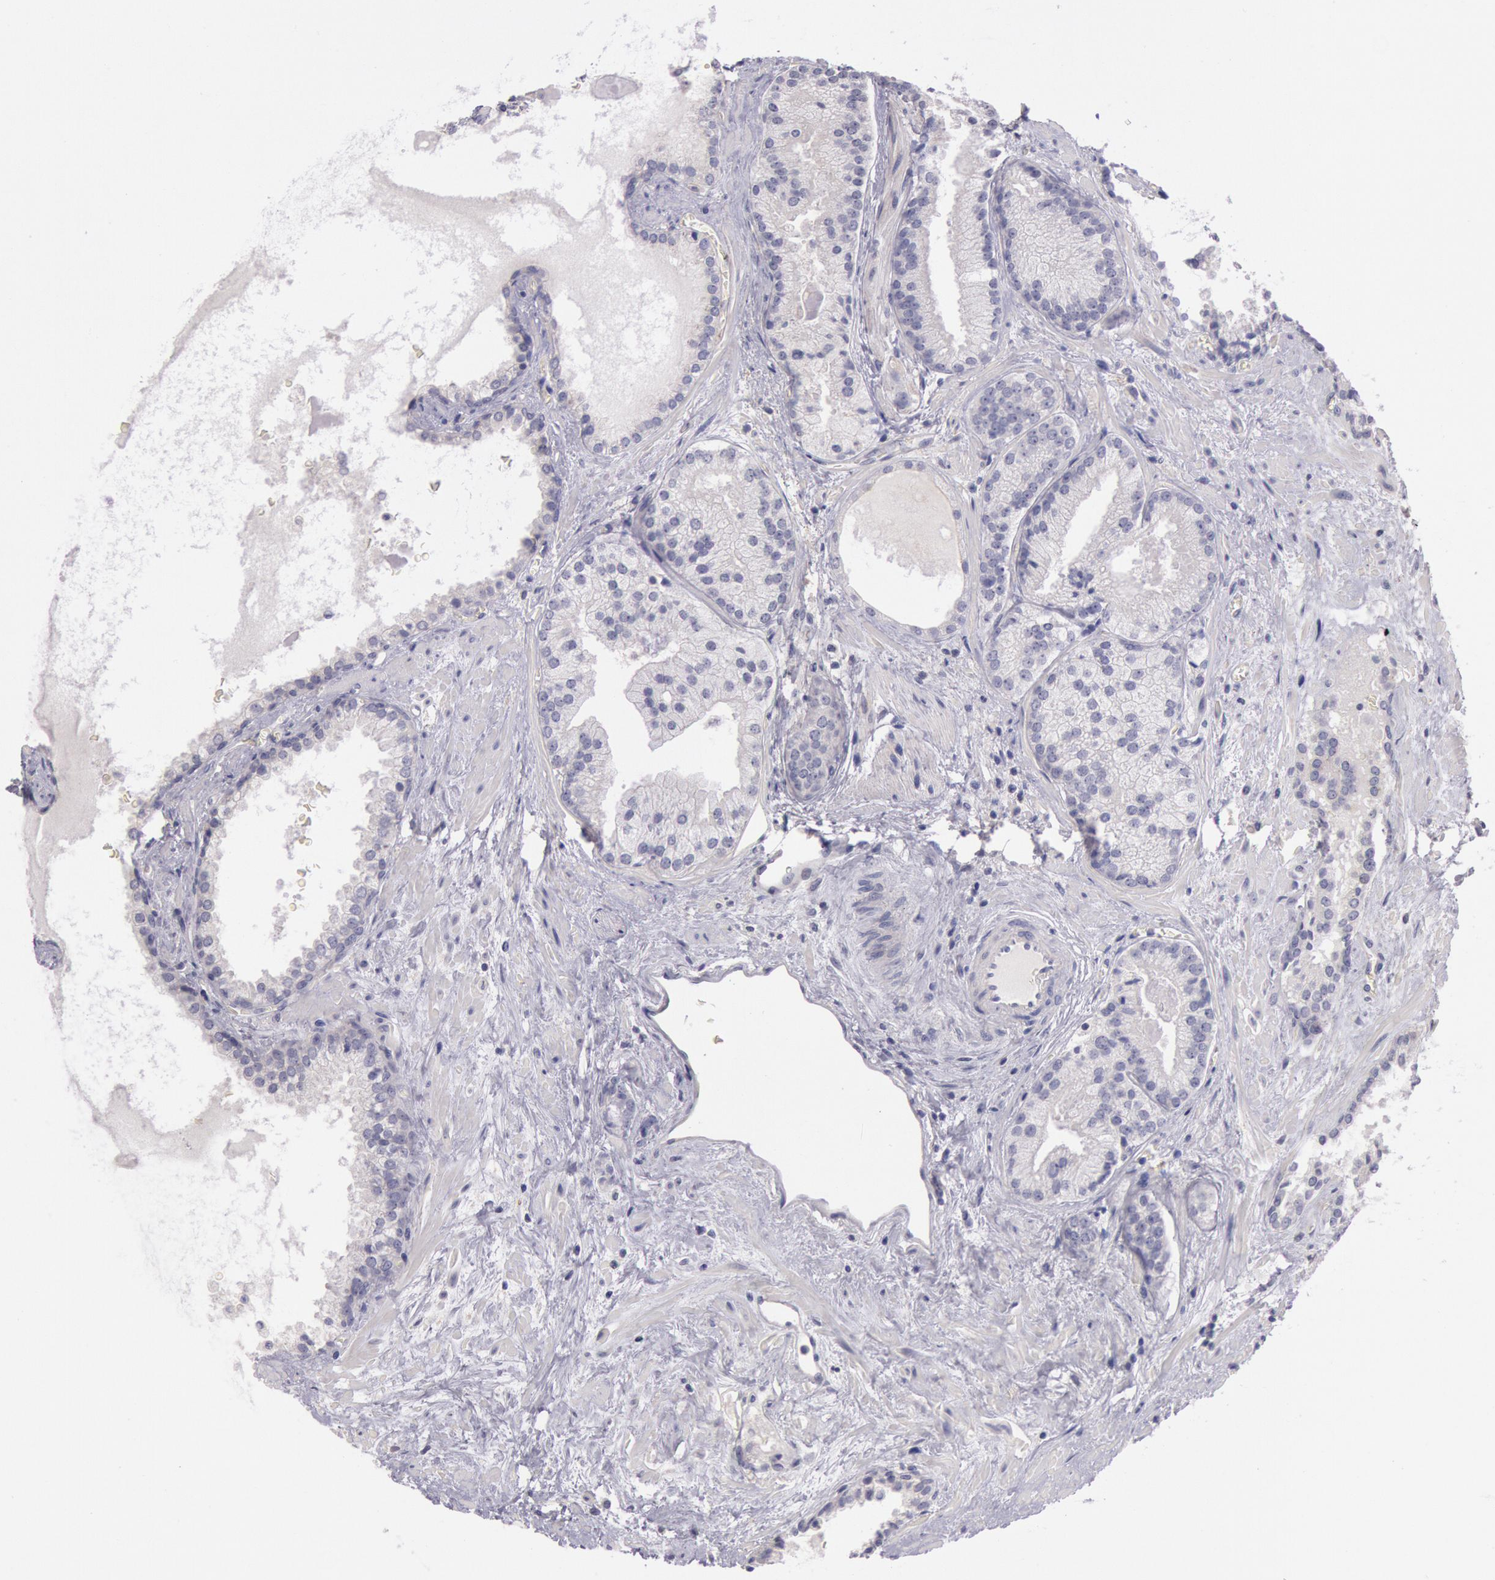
{"staining": {"intensity": "negative", "quantity": "none", "location": "none"}, "tissue": "prostate cancer", "cell_type": "Tumor cells", "image_type": "cancer", "snomed": [{"axis": "morphology", "description": "Adenocarcinoma, Medium grade"}, {"axis": "topography", "description": "Prostate"}], "caption": "Tumor cells show no significant protein expression in prostate adenocarcinoma (medium-grade).", "gene": "TRIB2", "patient": {"sex": "male", "age": 70}}